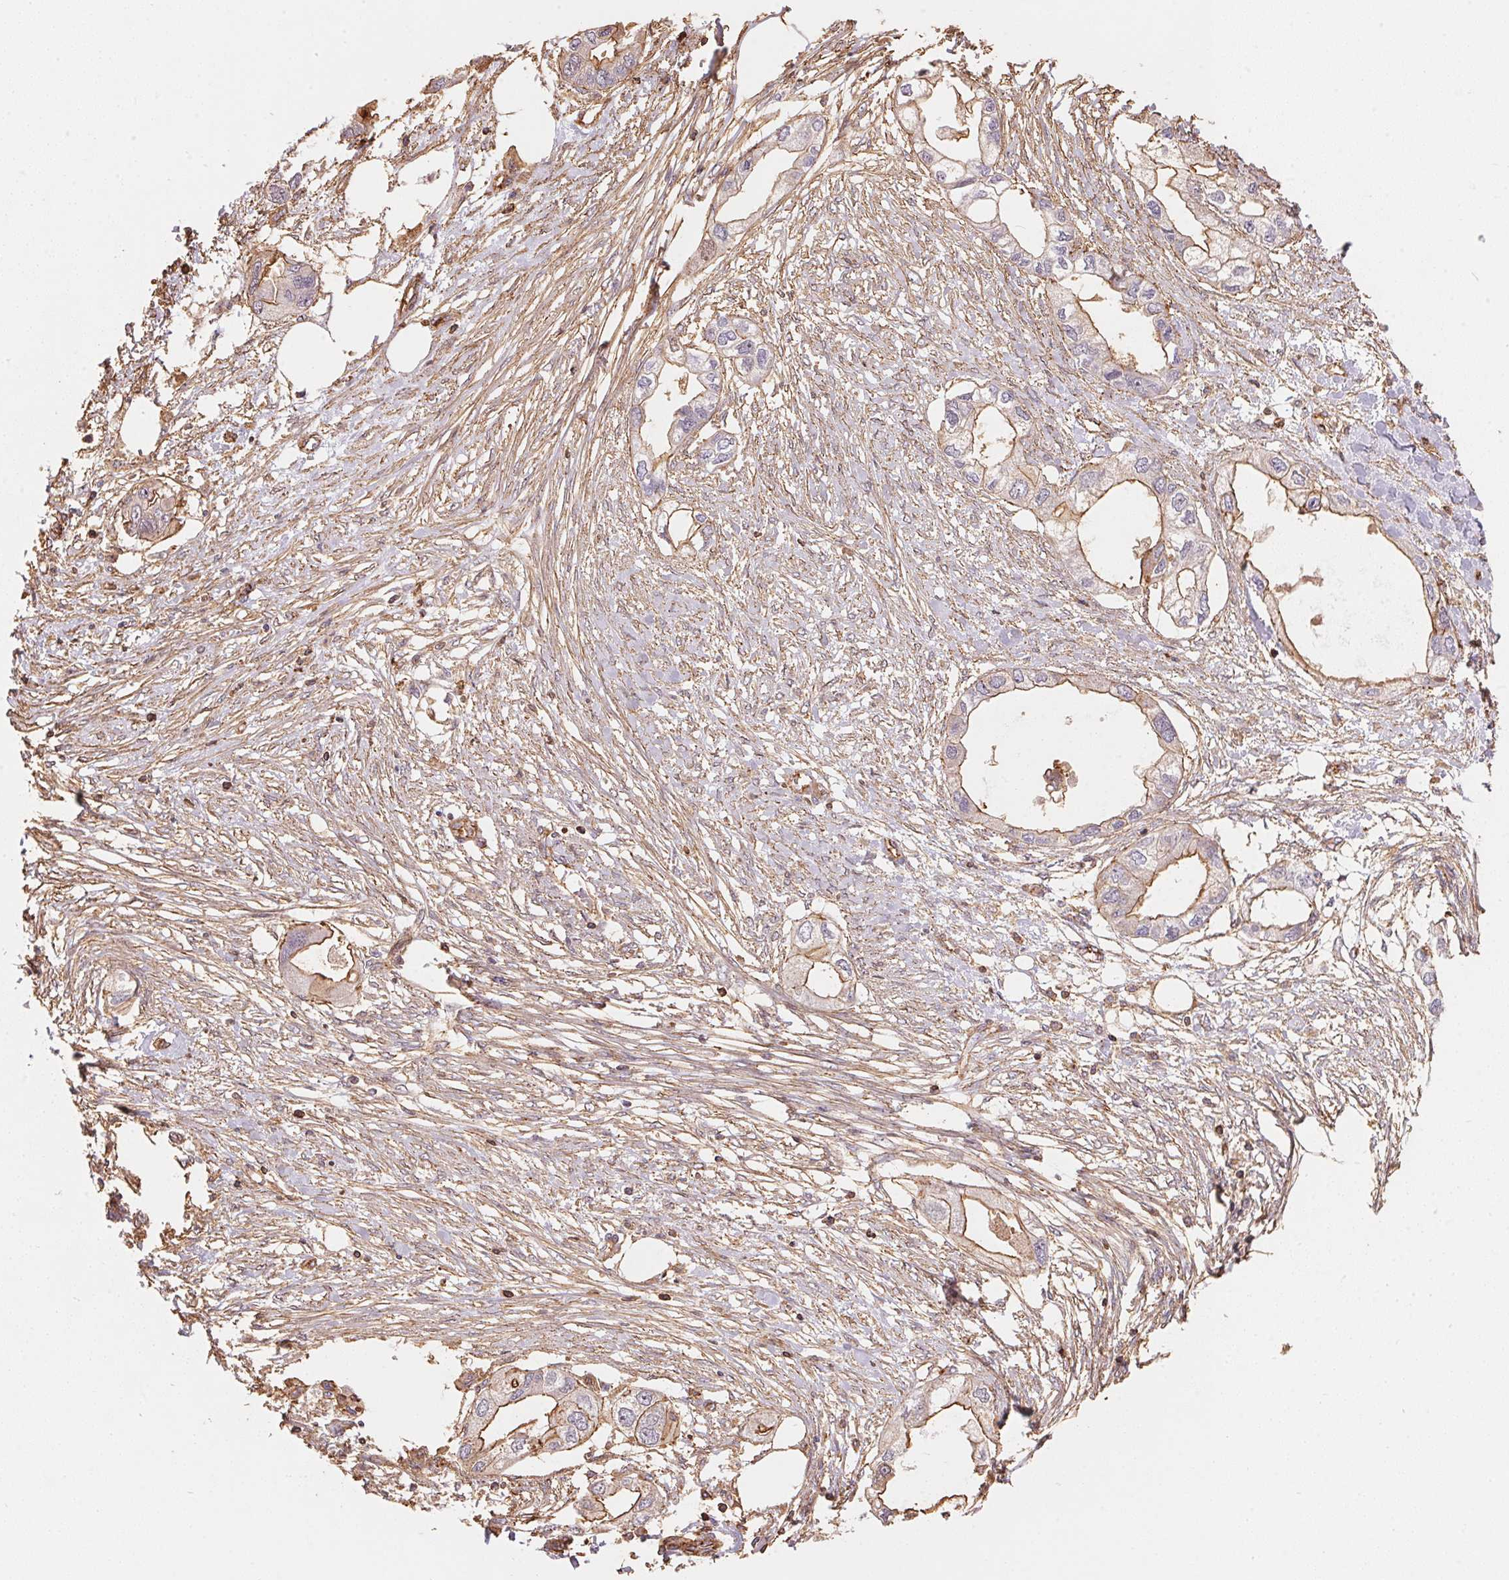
{"staining": {"intensity": "moderate", "quantity": "25%-75%", "location": "cytoplasmic/membranous"}, "tissue": "endometrial cancer", "cell_type": "Tumor cells", "image_type": "cancer", "snomed": [{"axis": "morphology", "description": "Adenocarcinoma, NOS"}, {"axis": "morphology", "description": "Adenocarcinoma, metastatic, NOS"}, {"axis": "topography", "description": "Adipose tissue"}, {"axis": "topography", "description": "Endometrium"}], "caption": "Tumor cells reveal medium levels of moderate cytoplasmic/membranous expression in approximately 25%-75% of cells in human endometrial adenocarcinoma. (brown staining indicates protein expression, while blue staining denotes nuclei).", "gene": "FRAS1", "patient": {"sex": "female", "age": 67}}